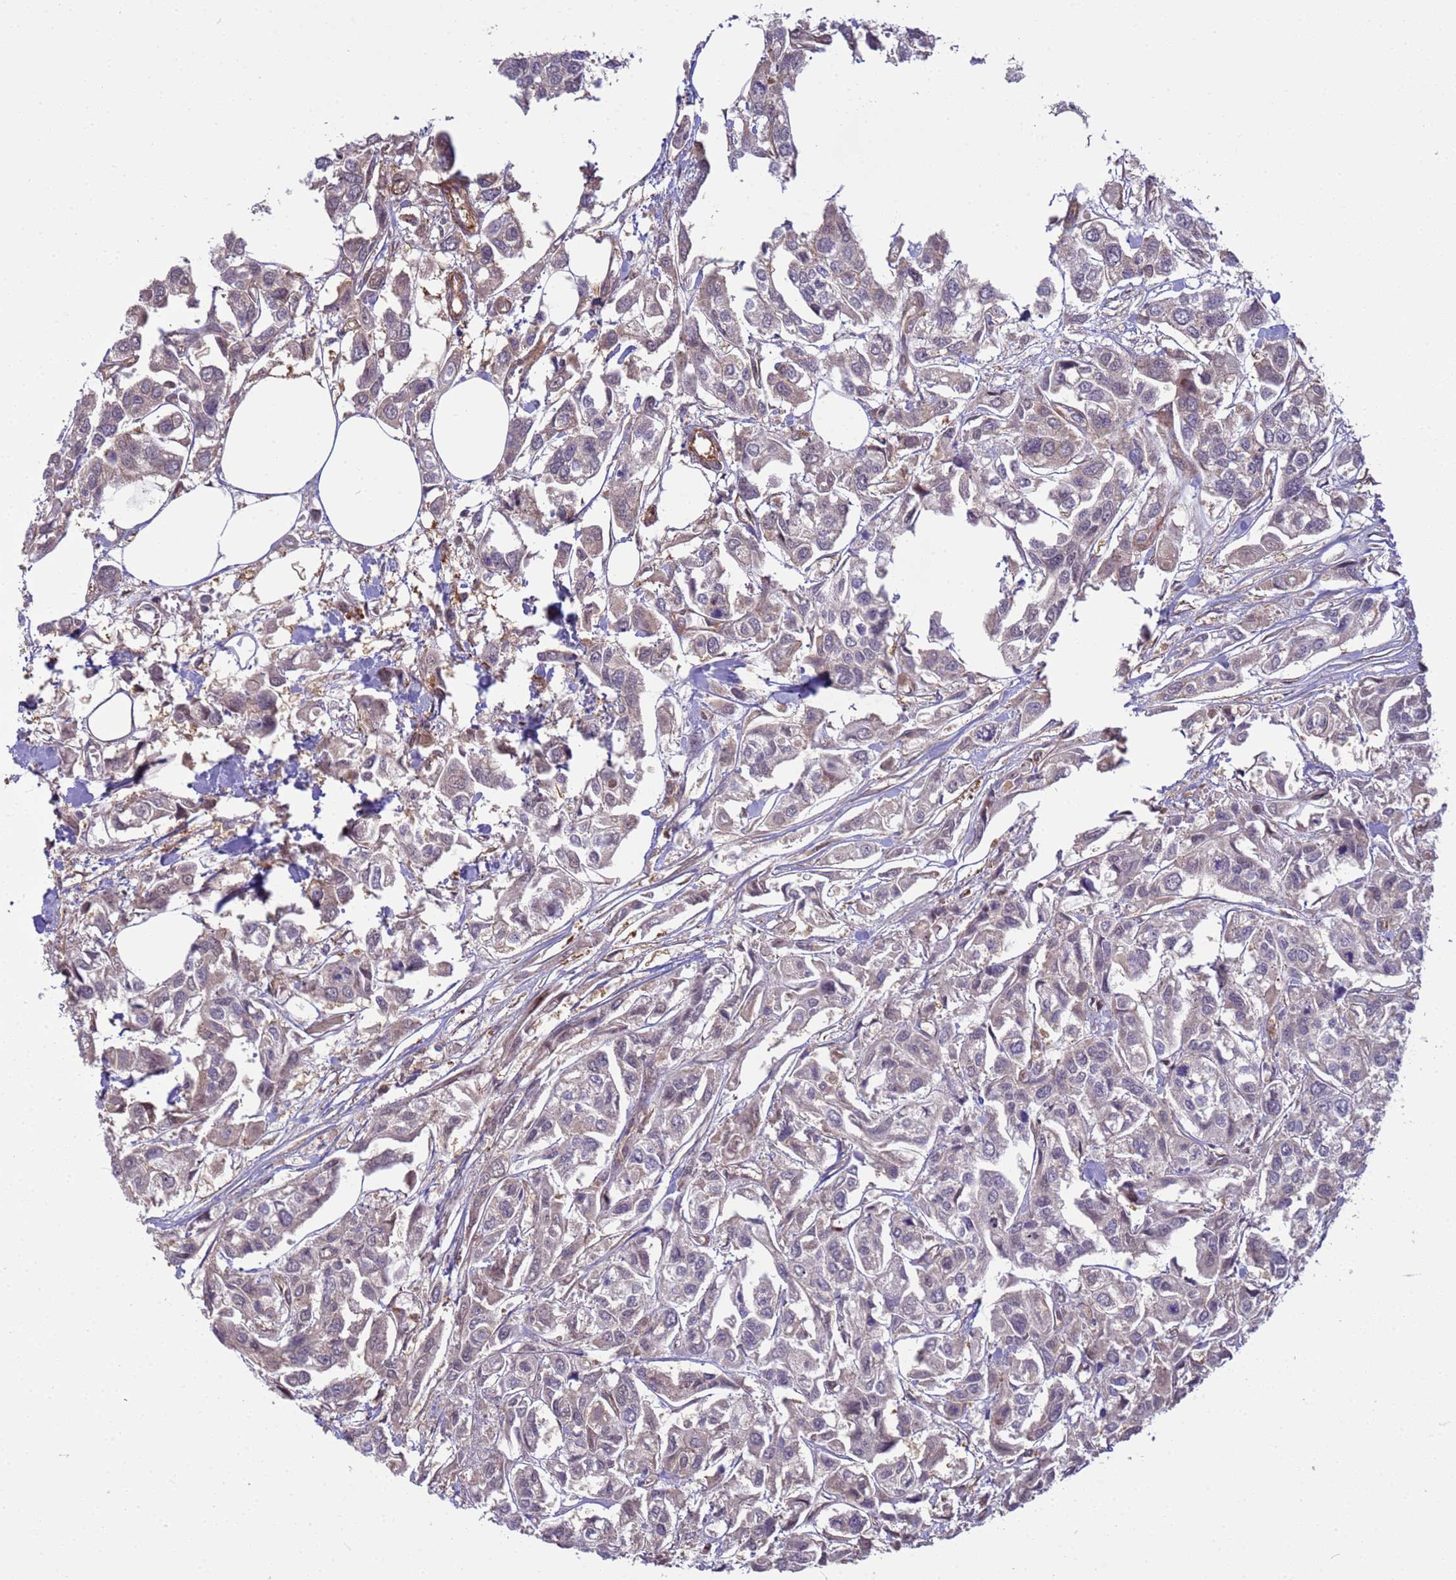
{"staining": {"intensity": "weak", "quantity": "25%-75%", "location": "cytoplasmic/membranous"}, "tissue": "urothelial cancer", "cell_type": "Tumor cells", "image_type": "cancer", "snomed": [{"axis": "morphology", "description": "Urothelial carcinoma, High grade"}, {"axis": "topography", "description": "Urinary bladder"}], "caption": "A micrograph showing weak cytoplasmic/membranous staining in approximately 25%-75% of tumor cells in urothelial cancer, as visualized by brown immunohistochemical staining.", "gene": "ITGB4", "patient": {"sex": "male", "age": 67}}